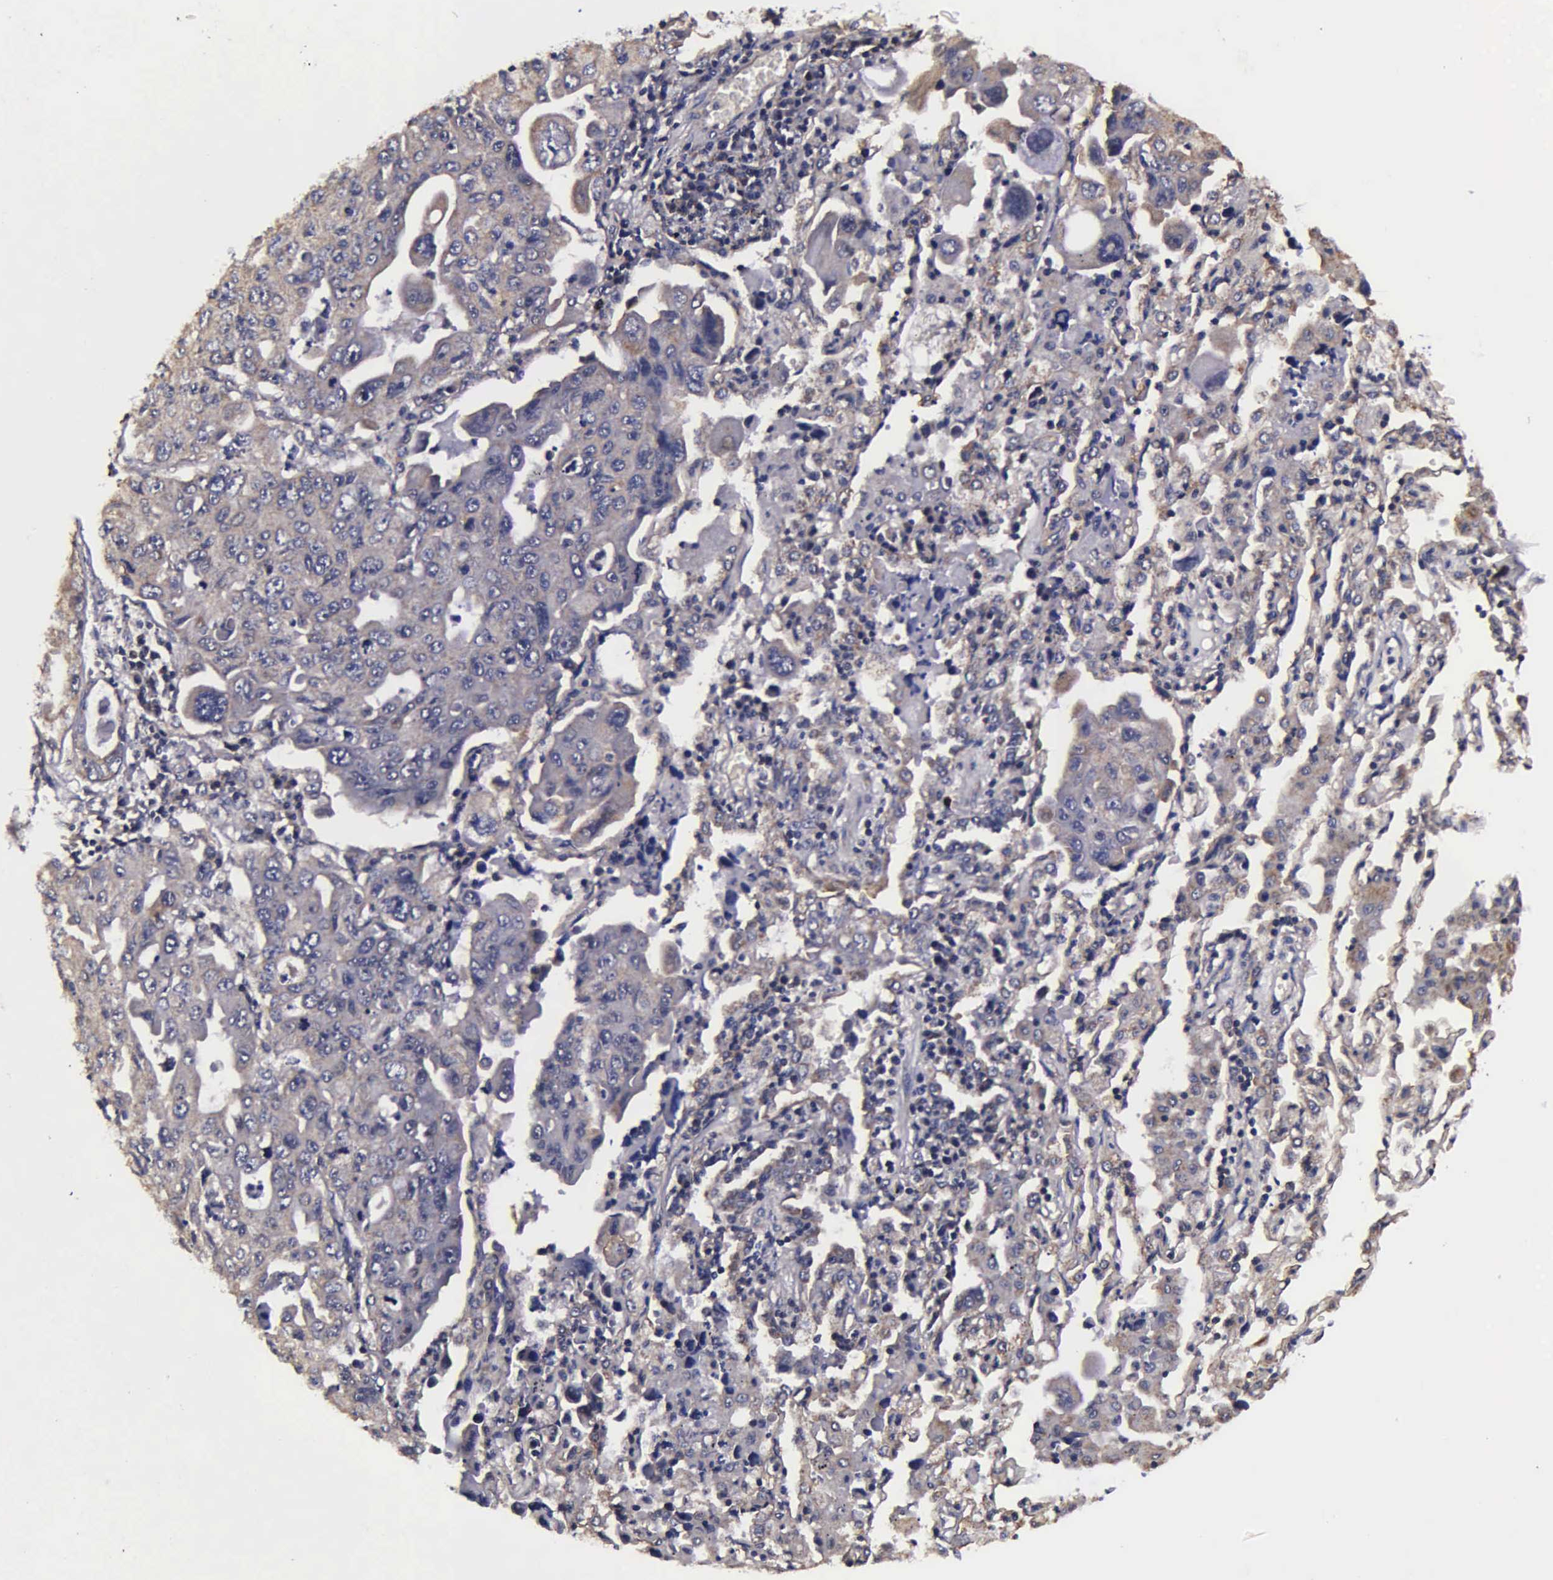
{"staining": {"intensity": "weak", "quantity": "25%-75%", "location": "cytoplasmic/membranous"}, "tissue": "lung cancer", "cell_type": "Tumor cells", "image_type": "cancer", "snomed": [{"axis": "morphology", "description": "Adenocarcinoma, NOS"}, {"axis": "topography", "description": "Lung"}], "caption": "Weak cytoplasmic/membranous protein staining is identified in about 25%-75% of tumor cells in lung adenocarcinoma.", "gene": "PSMA3", "patient": {"sex": "male", "age": 64}}